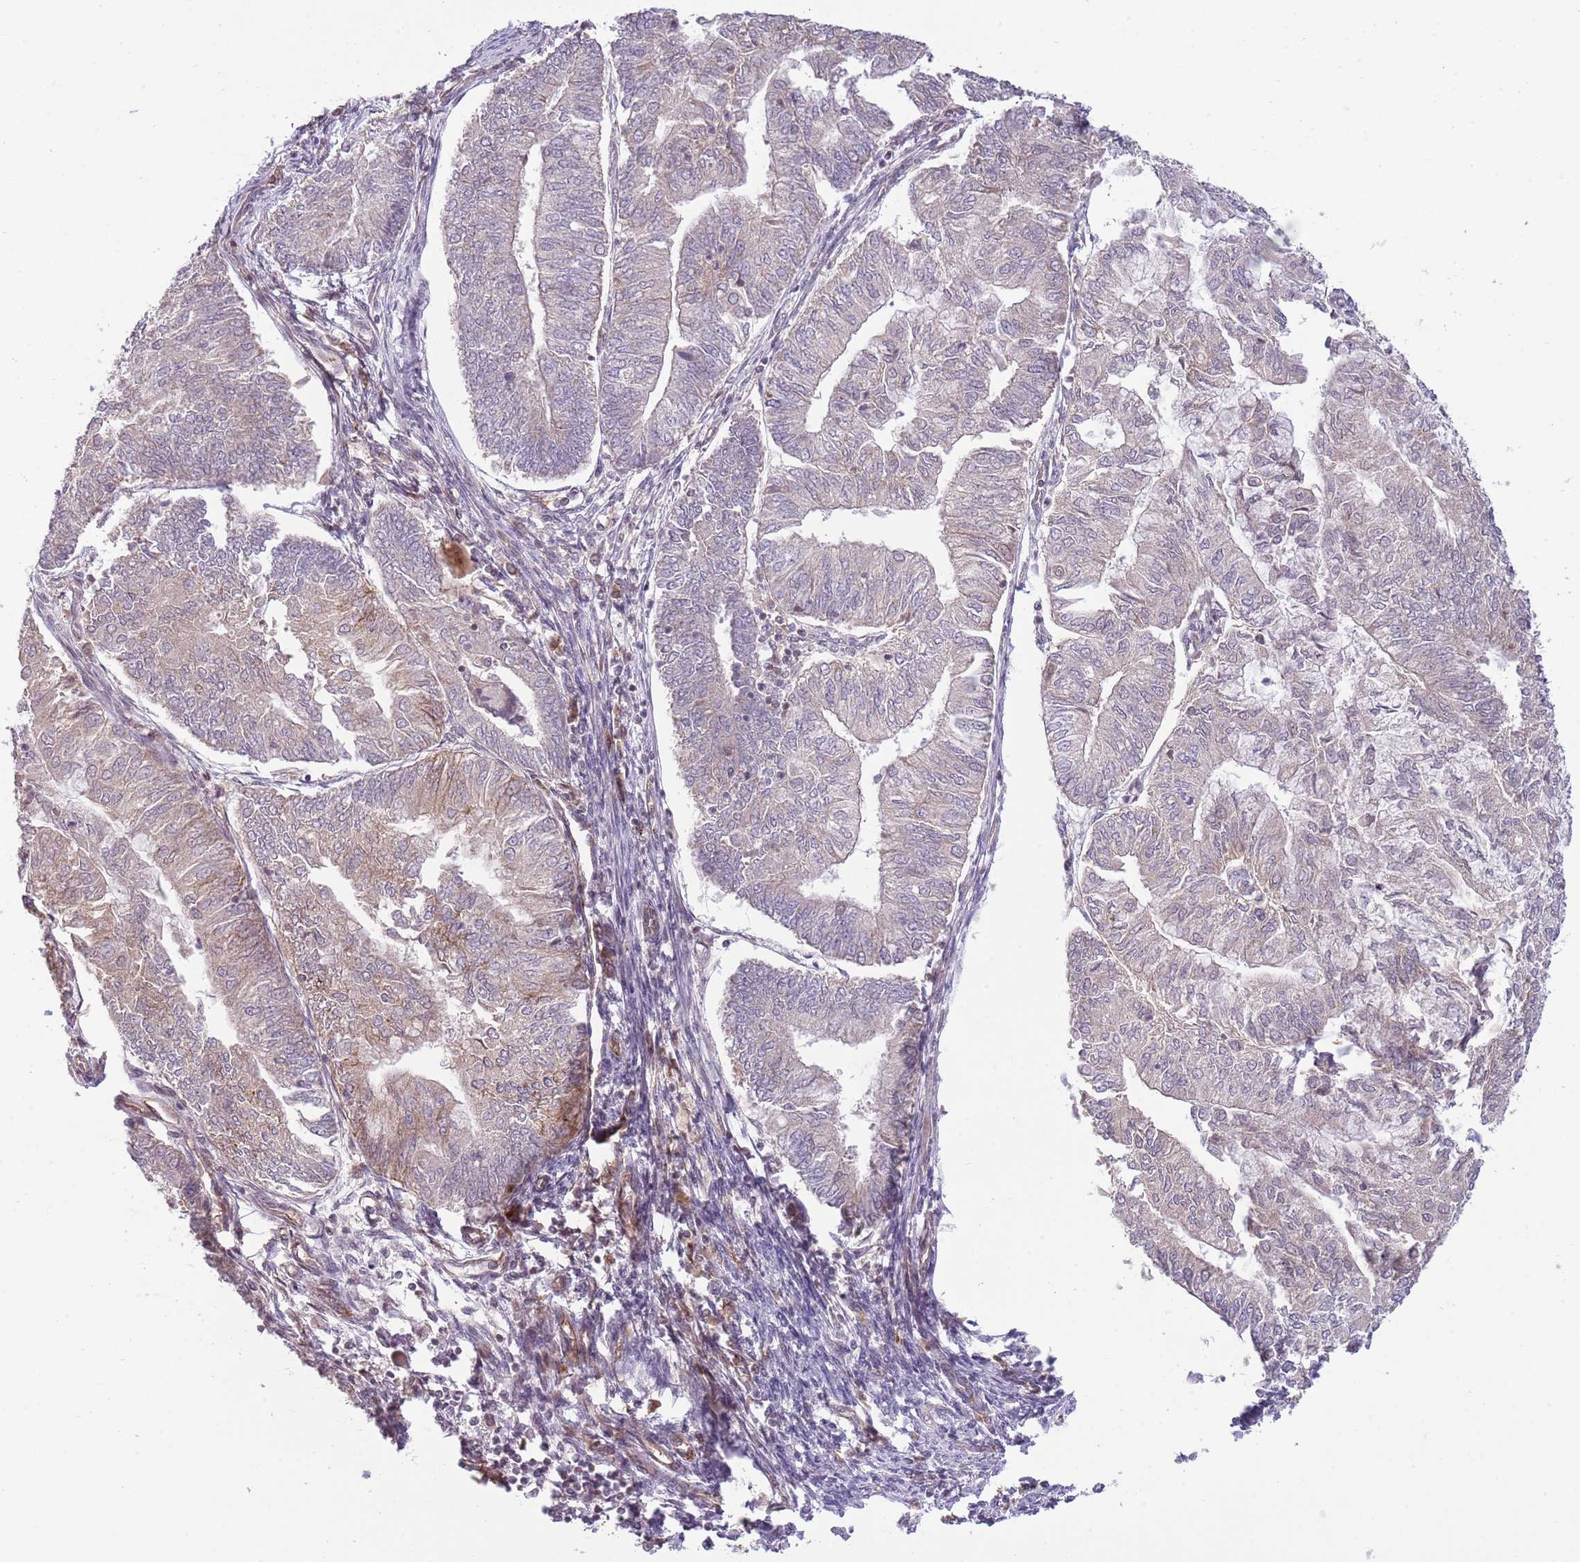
{"staining": {"intensity": "weak", "quantity": "<25%", "location": "cytoplasmic/membranous"}, "tissue": "smooth muscle", "cell_type": "Smooth muscle cells", "image_type": "normal", "snomed": [{"axis": "morphology", "description": "Normal tissue, NOS"}, {"axis": "topography", "description": "Smooth muscle"}, {"axis": "topography", "description": "Uterus"}], "caption": "The IHC image has no significant expression in smooth muscle cells of smooth muscle.", "gene": "DPP10", "patient": {"sex": "female", "age": 59}}